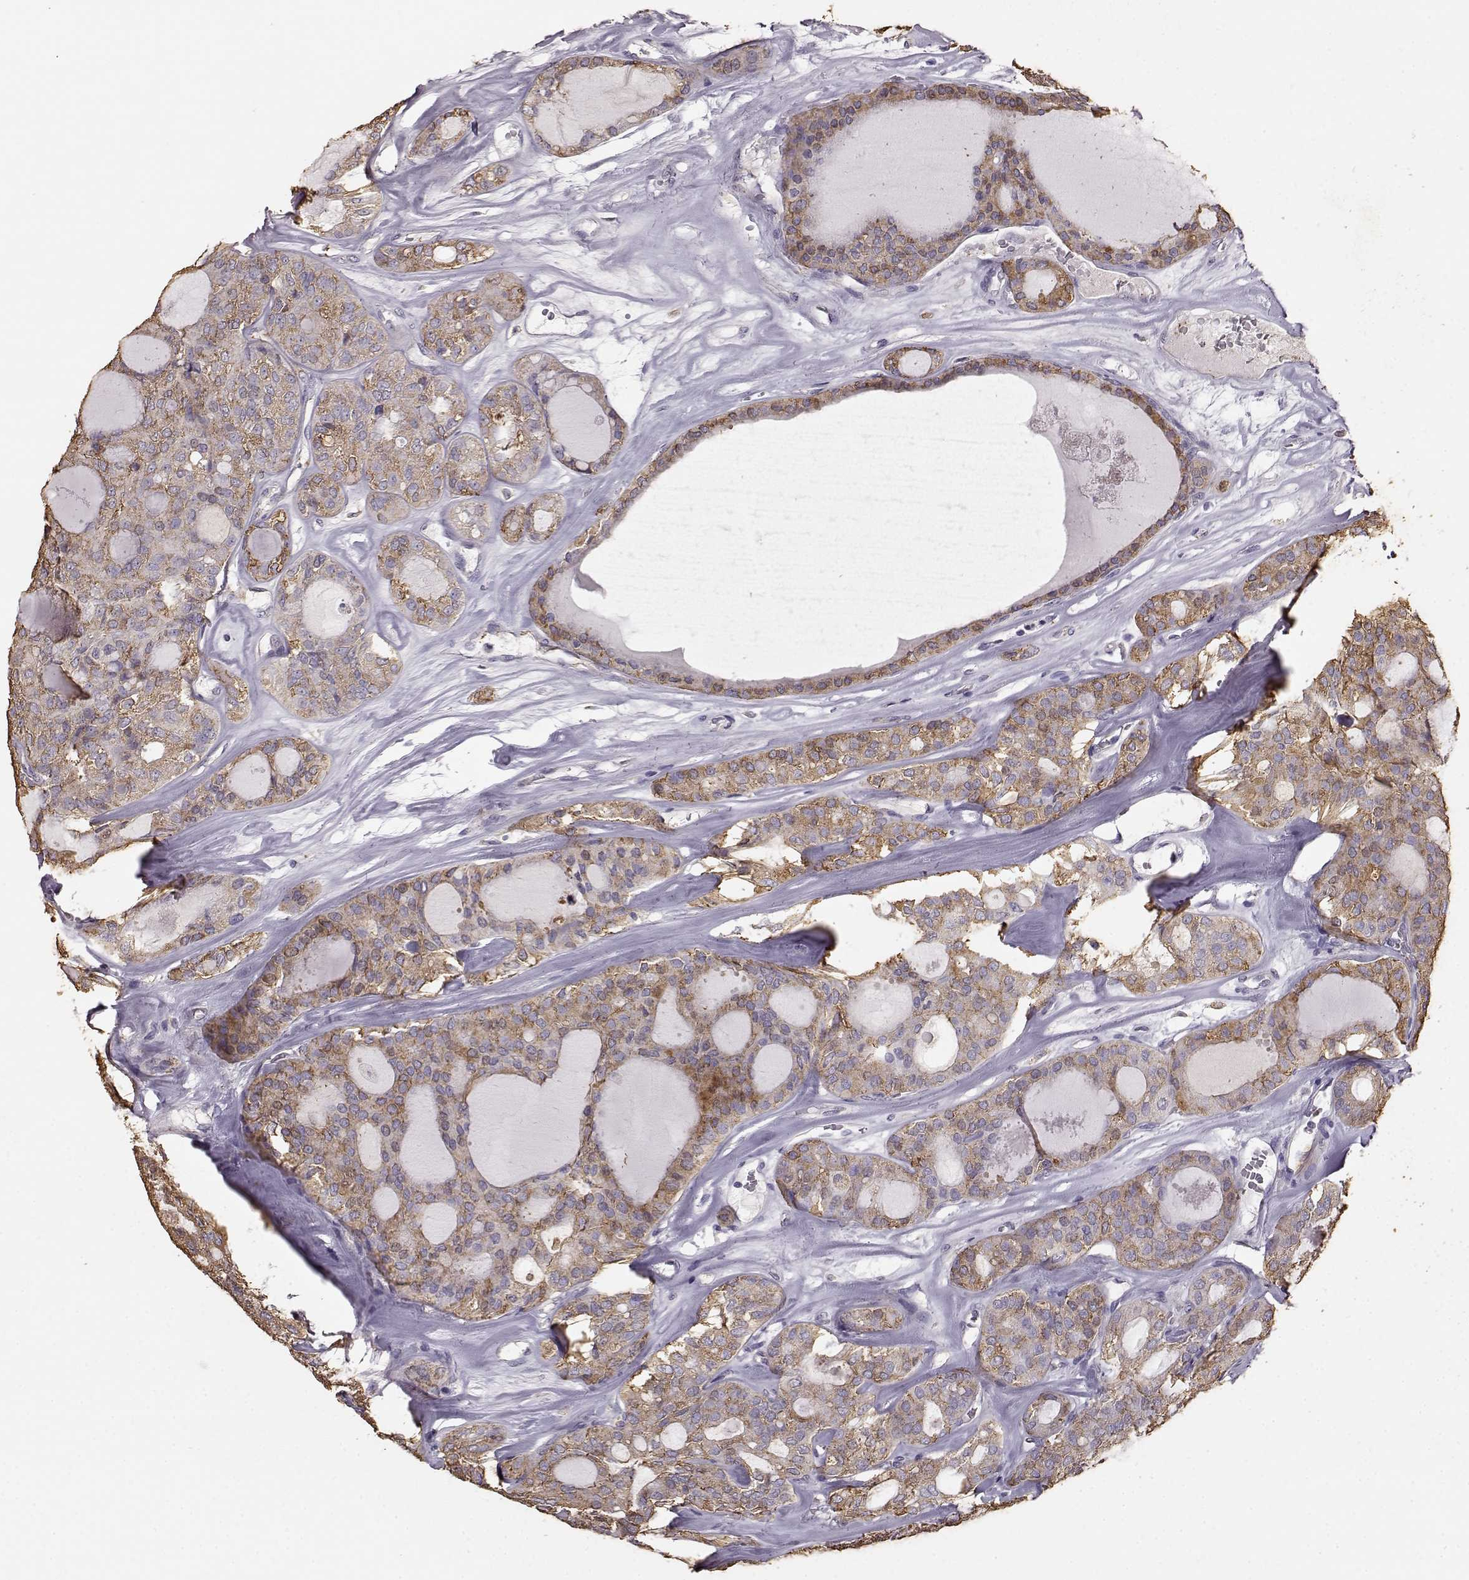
{"staining": {"intensity": "weak", "quantity": ">75%", "location": "cytoplasmic/membranous"}, "tissue": "thyroid cancer", "cell_type": "Tumor cells", "image_type": "cancer", "snomed": [{"axis": "morphology", "description": "Follicular adenoma carcinoma, NOS"}, {"axis": "topography", "description": "Thyroid gland"}], "caption": "DAB immunohistochemical staining of thyroid cancer (follicular adenoma carcinoma) exhibits weak cytoplasmic/membranous protein positivity in about >75% of tumor cells.", "gene": "GABRG3", "patient": {"sex": "male", "age": 75}}